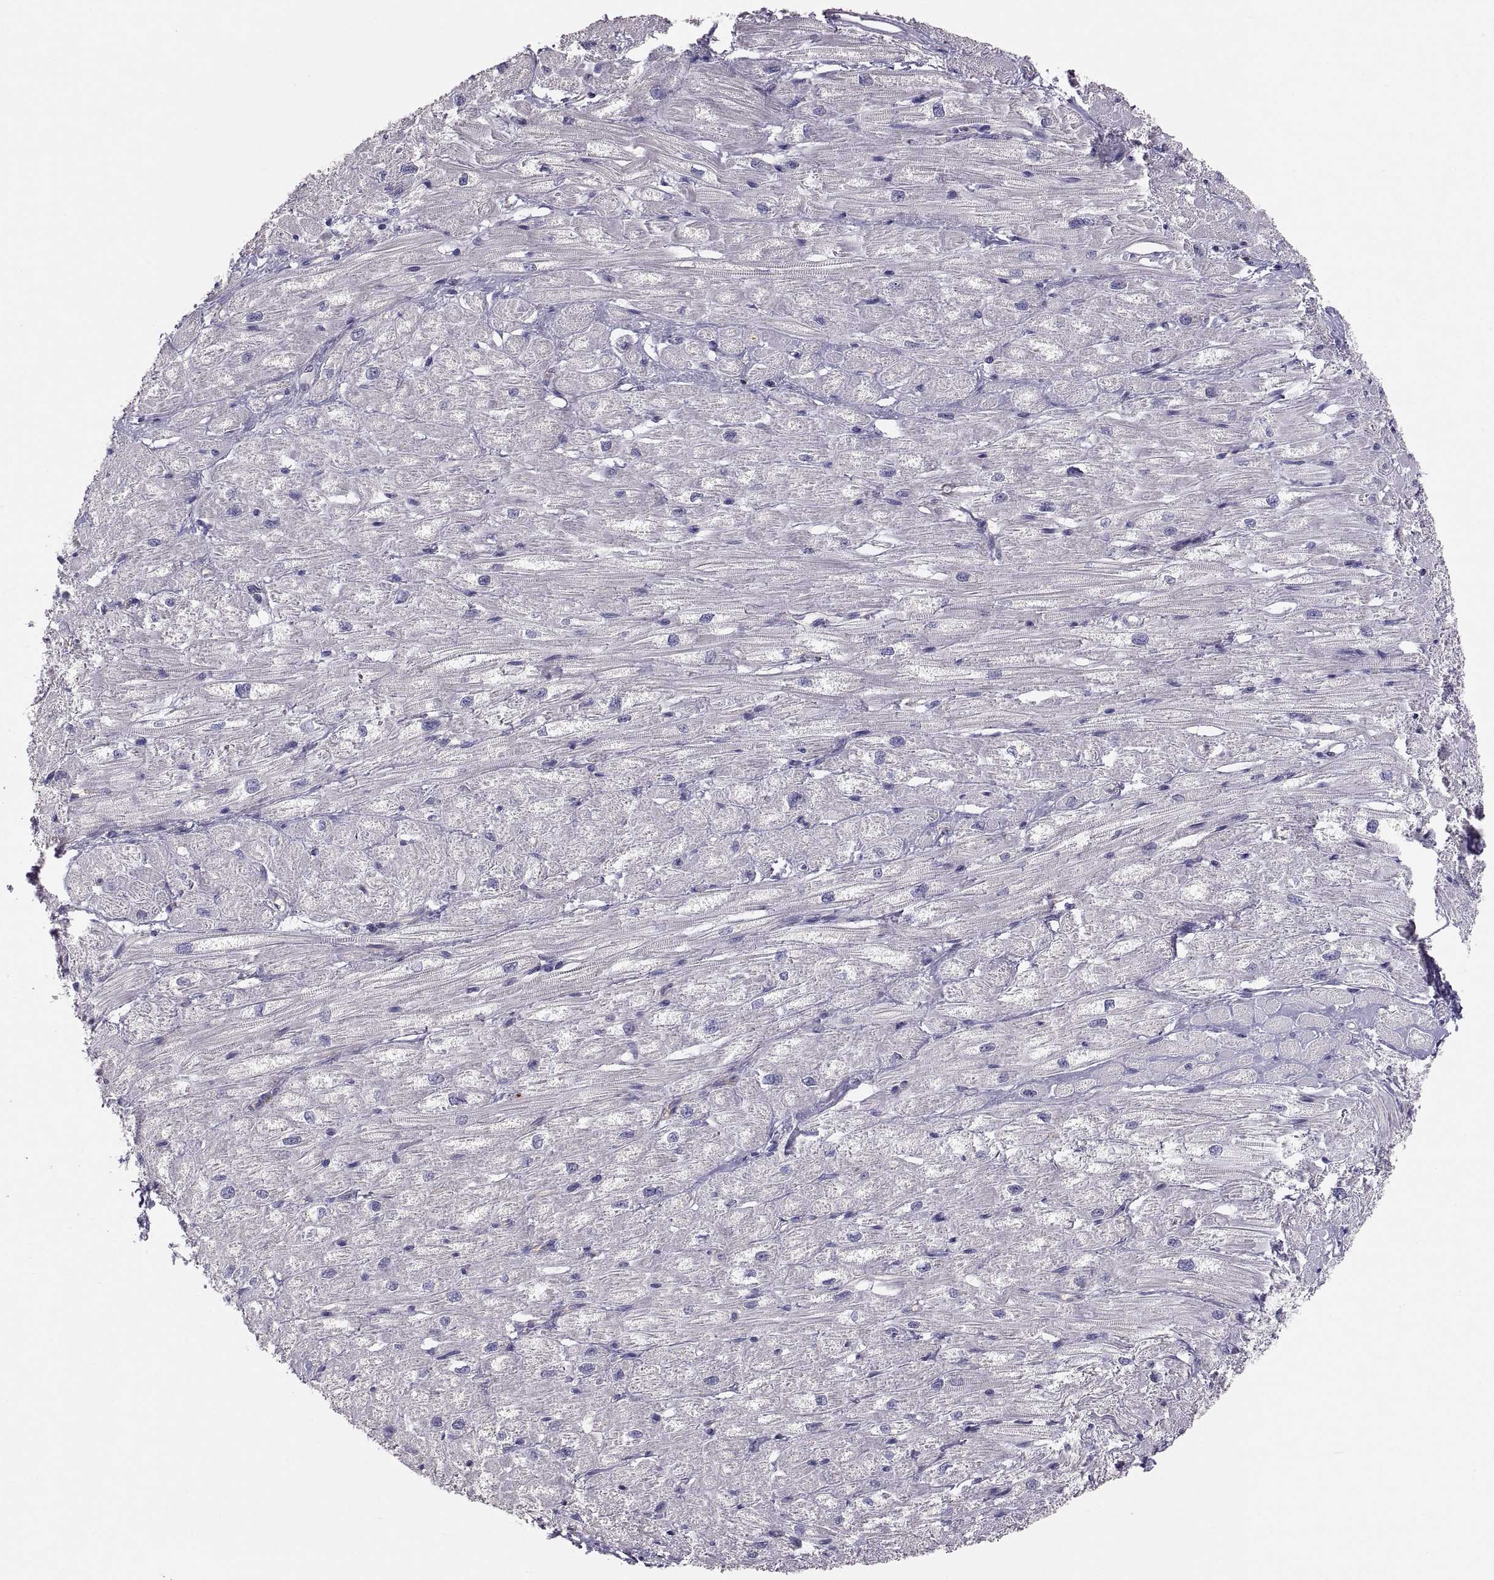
{"staining": {"intensity": "negative", "quantity": "none", "location": "none"}, "tissue": "heart muscle", "cell_type": "Cardiomyocytes", "image_type": "normal", "snomed": [{"axis": "morphology", "description": "Normal tissue, NOS"}, {"axis": "topography", "description": "Heart"}], "caption": "Immunohistochemistry micrograph of unremarkable heart muscle stained for a protein (brown), which reveals no positivity in cardiomyocytes. The staining was performed using DAB to visualize the protein expression in brown, while the nuclei were stained in blue with hematoxylin (Magnification: 20x).", "gene": "RALB", "patient": {"sex": "male", "age": 57}}